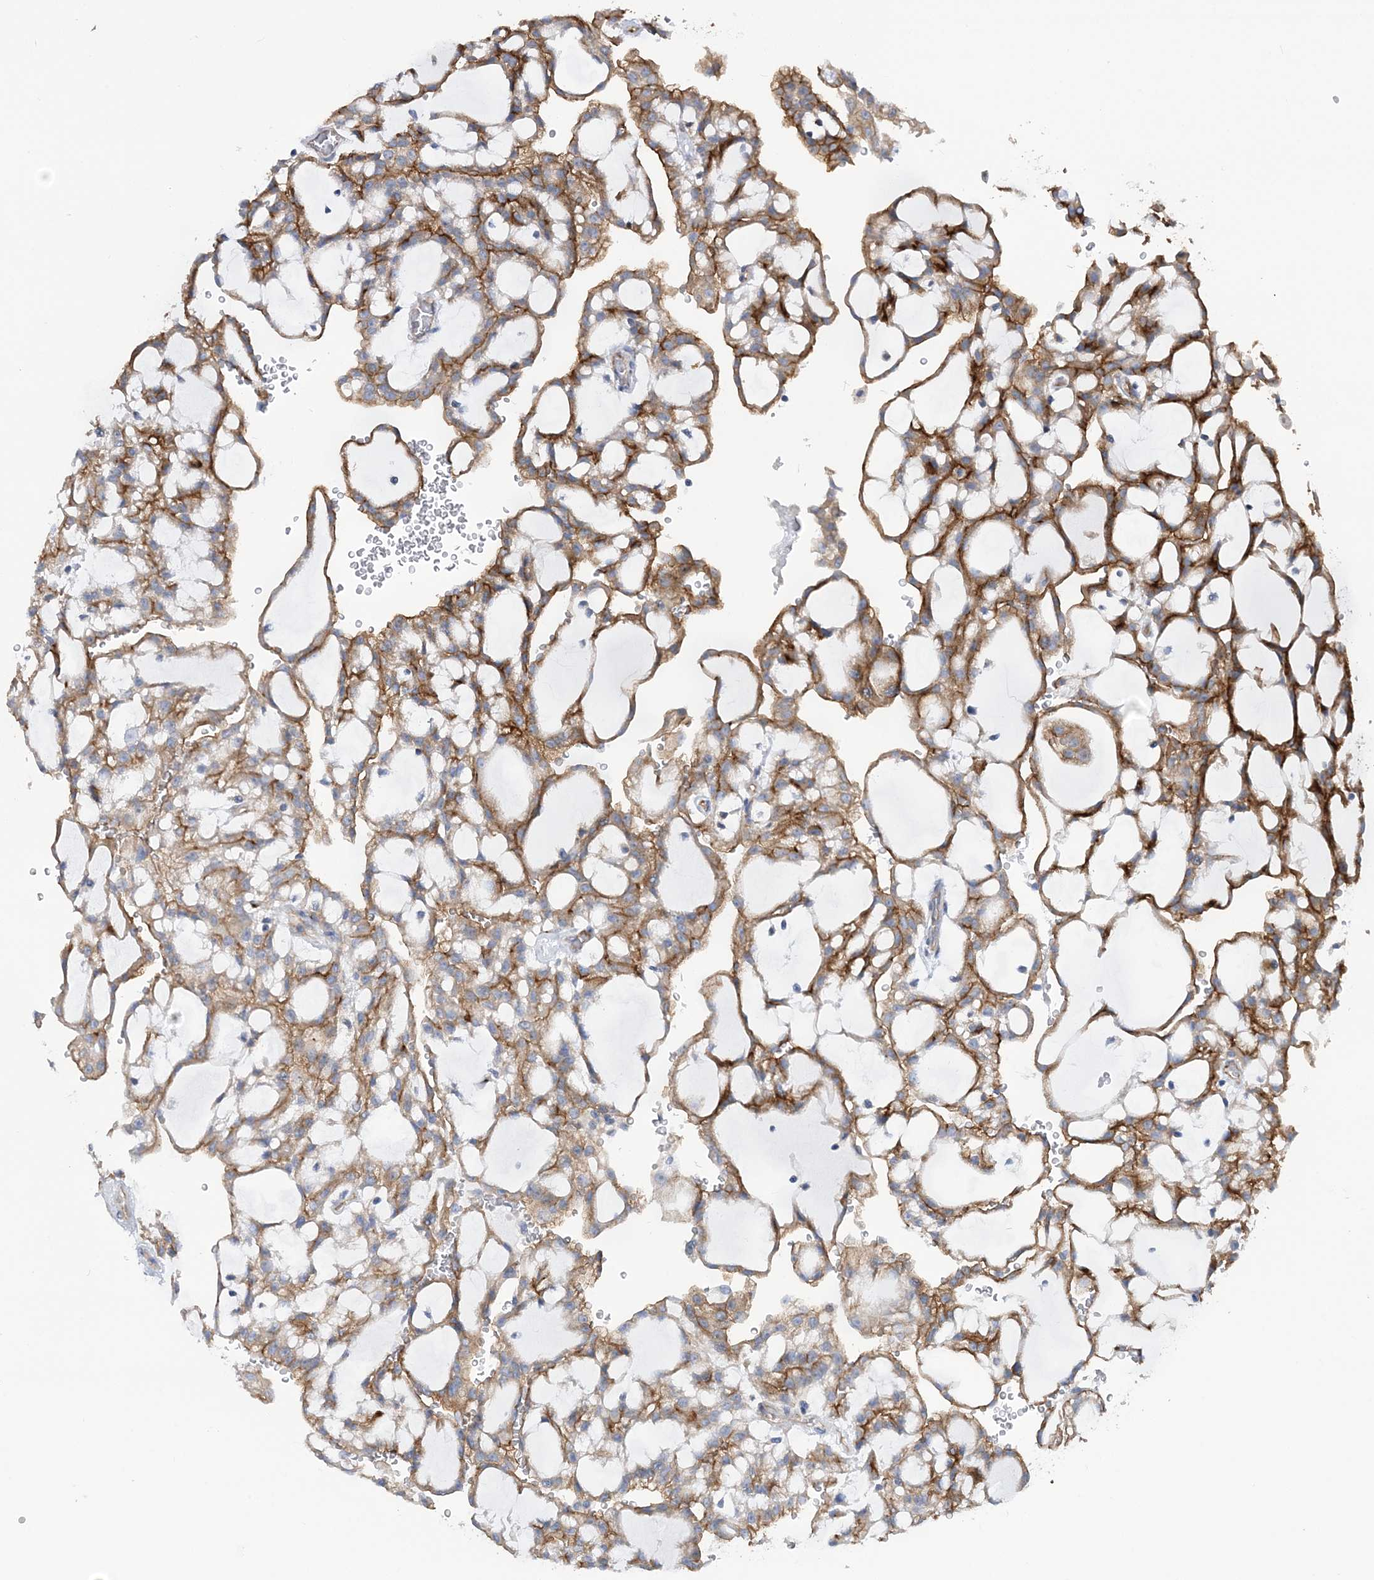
{"staining": {"intensity": "moderate", "quantity": "25%-75%", "location": "cytoplasmic/membranous"}, "tissue": "renal cancer", "cell_type": "Tumor cells", "image_type": "cancer", "snomed": [{"axis": "morphology", "description": "Adenocarcinoma, NOS"}, {"axis": "topography", "description": "Kidney"}], "caption": "The histopathology image demonstrates a brown stain indicating the presence of a protein in the cytoplasmic/membranous of tumor cells in renal cancer (adenocarcinoma). The staining was performed using DAB to visualize the protein expression in brown, while the nuclei were stained in blue with hematoxylin (Magnification: 20x).", "gene": "RAB11FIP5", "patient": {"sex": "male", "age": 63}}